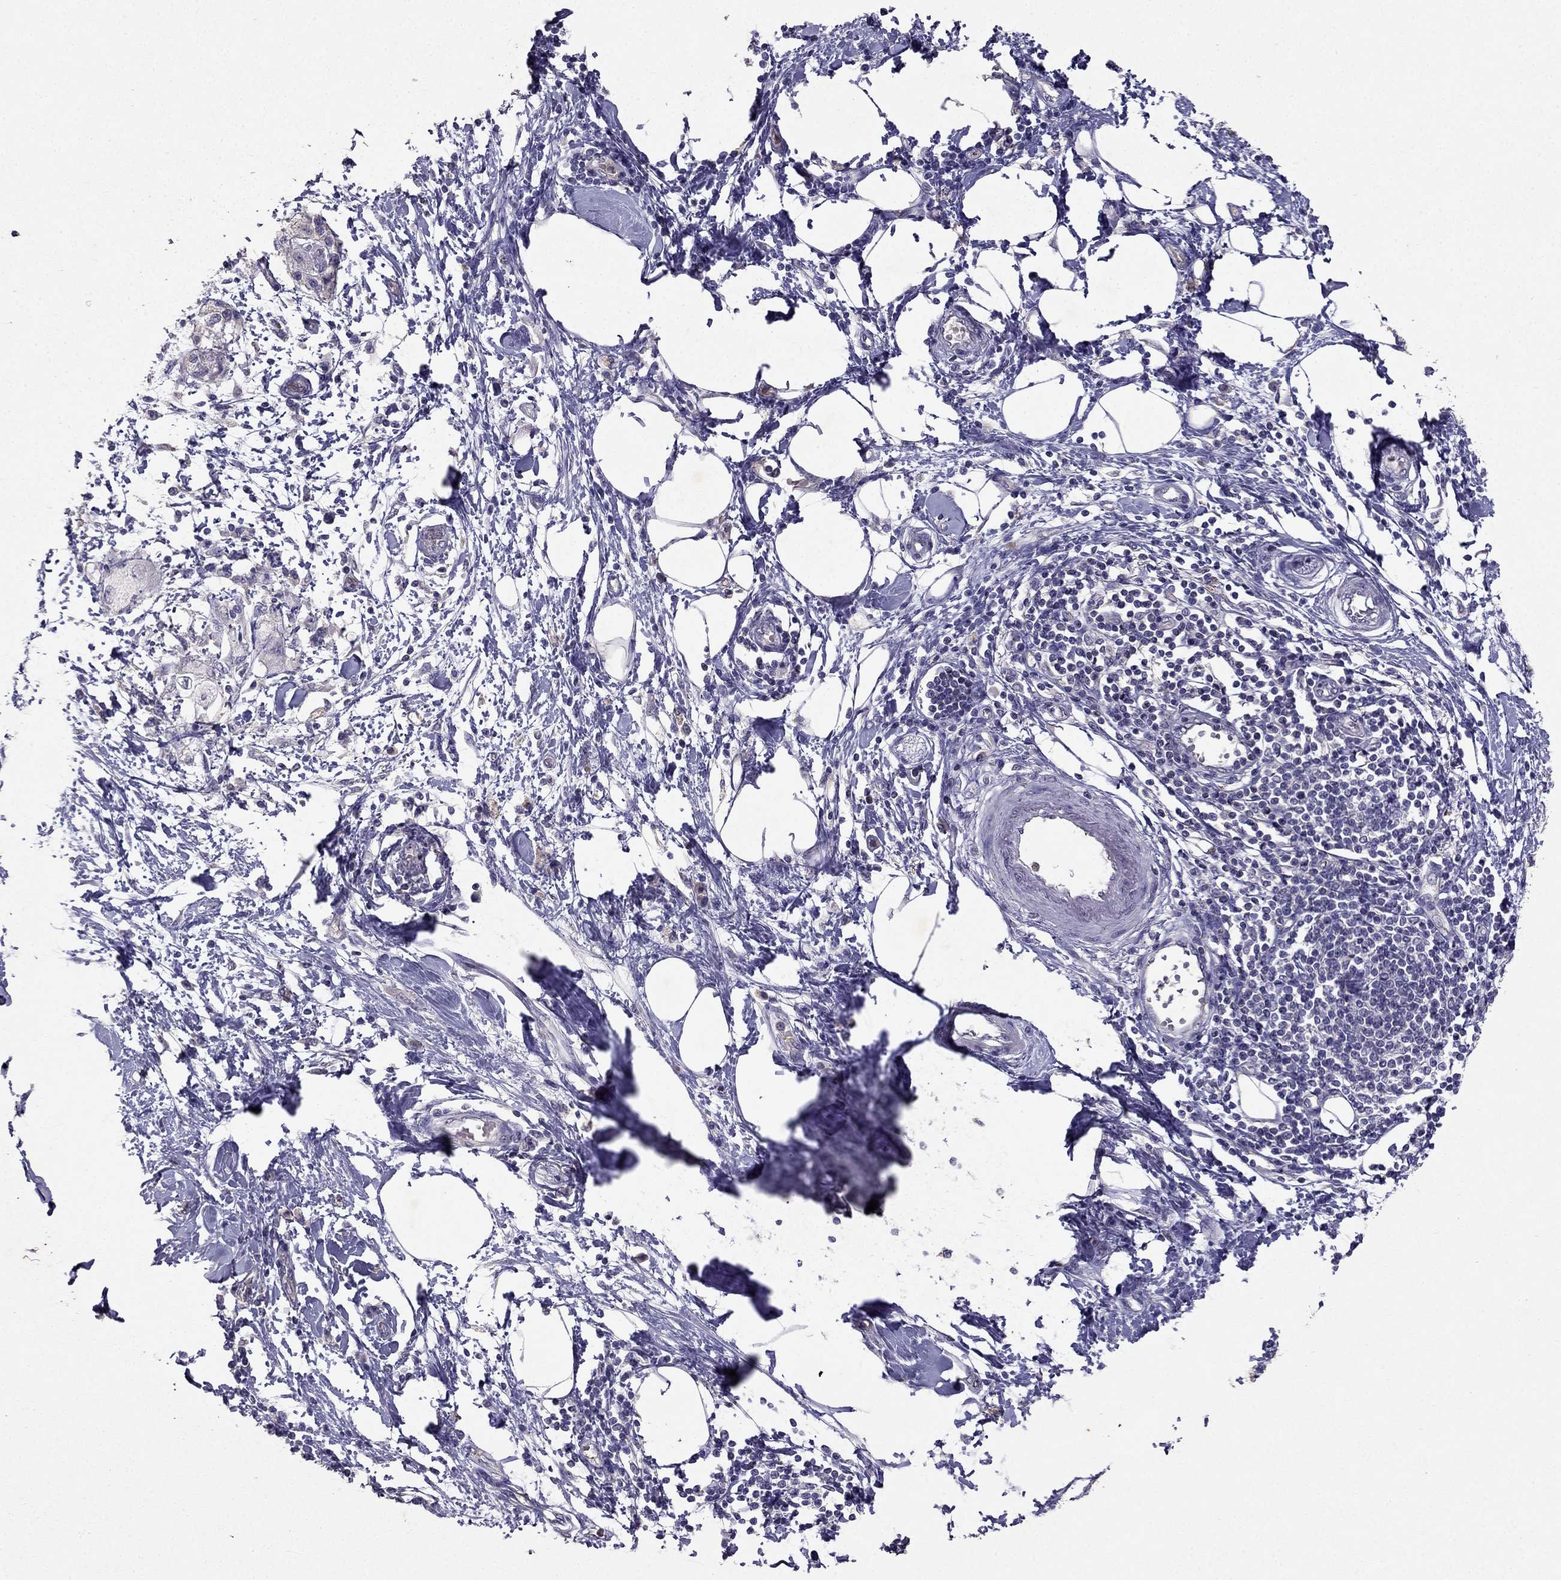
{"staining": {"intensity": "negative", "quantity": "none", "location": "none"}, "tissue": "pancreatic cancer", "cell_type": "Tumor cells", "image_type": "cancer", "snomed": [{"axis": "morphology", "description": "Normal tissue, NOS"}, {"axis": "morphology", "description": "Adenocarcinoma, NOS"}, {"axis": "topography", "description": "Pancreas"}, {"axis": "topography", "description": "Duodenum"}], "caption": "An immunohistochemistry (IHC) photomicrograph of pancreatic cancer is shown. There is no staining in tumor cells of pancreatic cancer.", "gene": "RFLNB", "patient": {"sex": "female", "age": 60}}